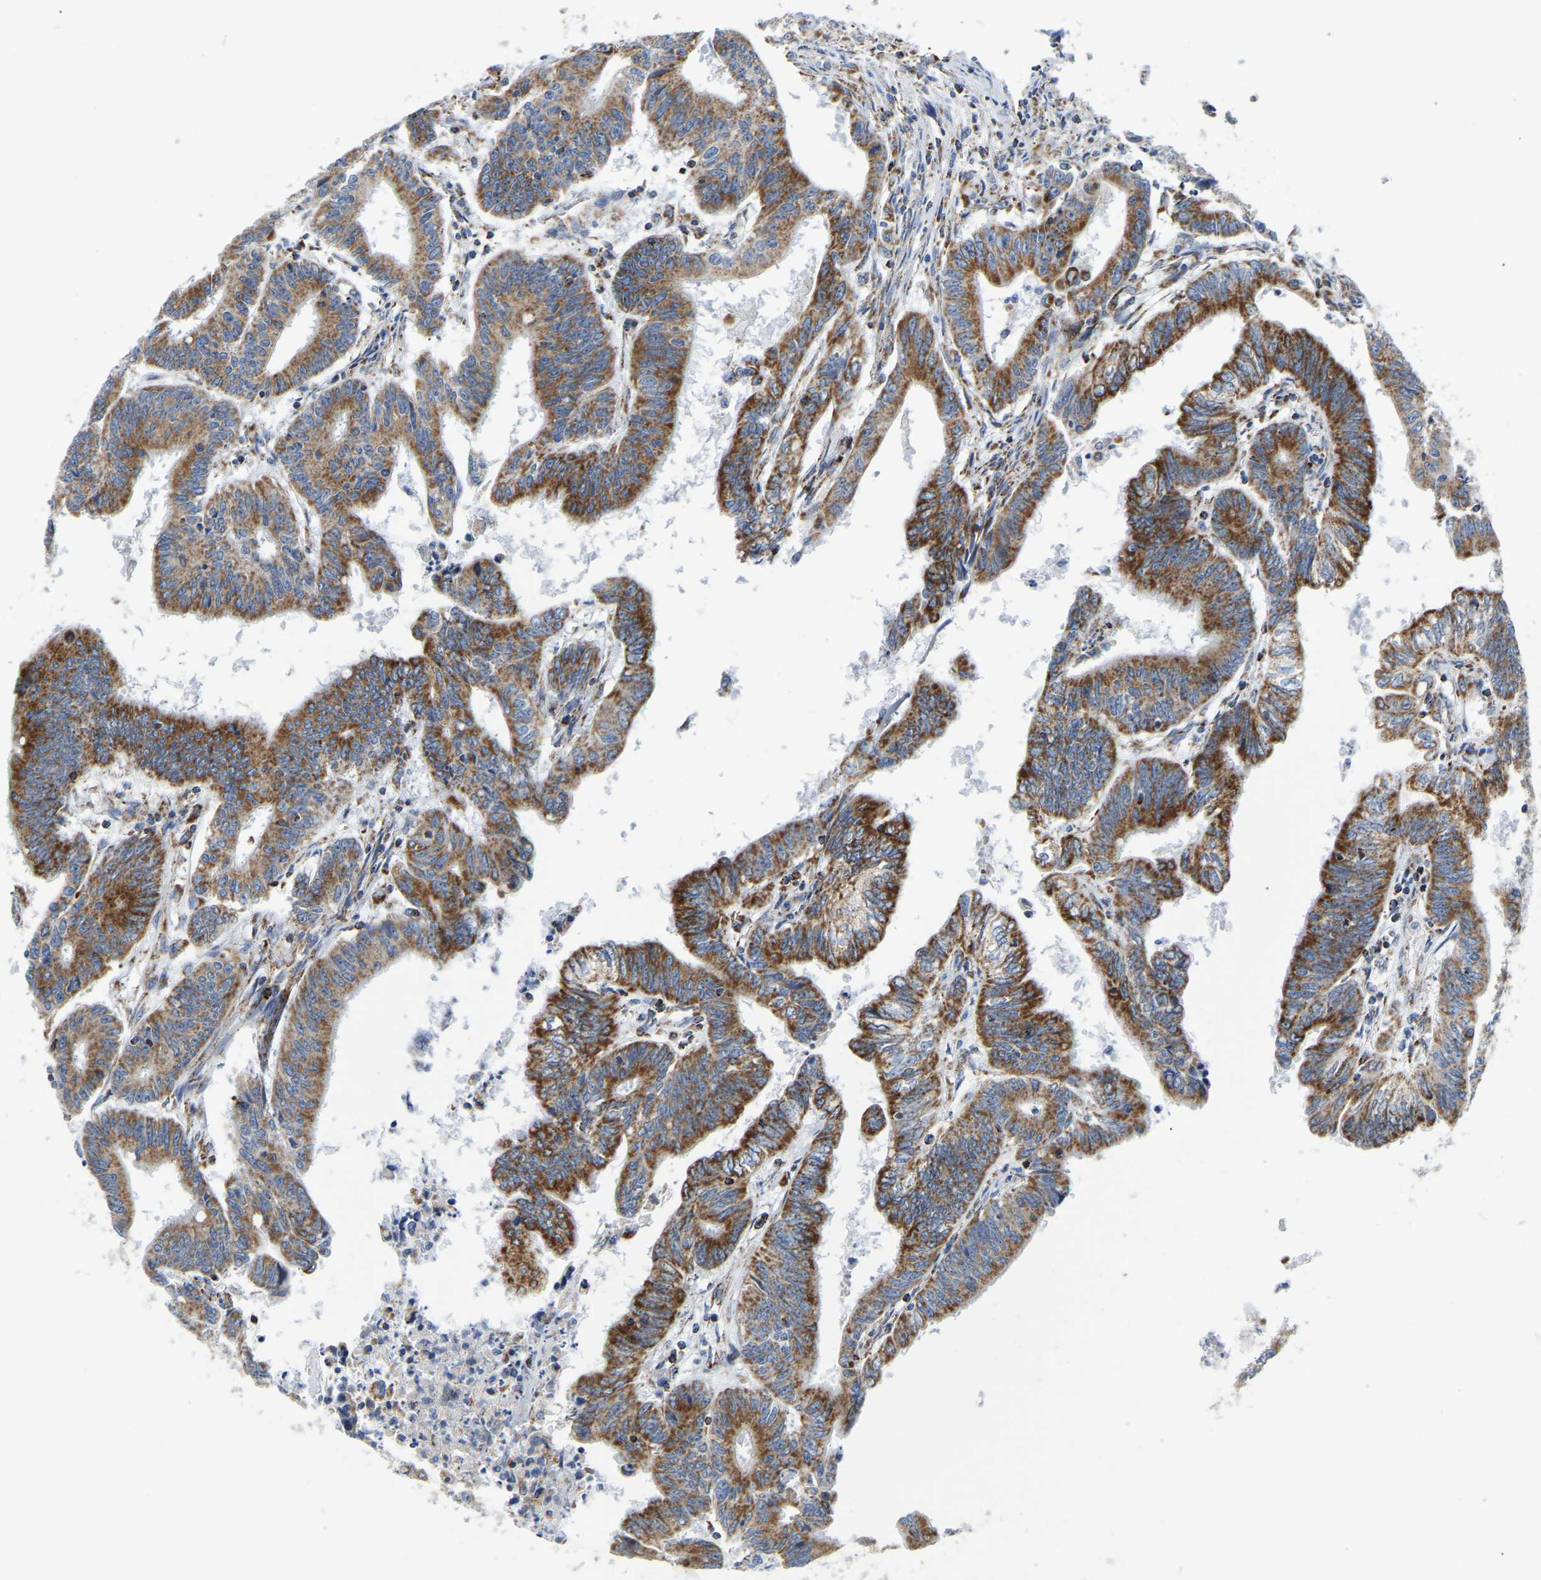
{"staining": {"intensity": "moderate", "quantity": ">75%", "location": "cytoplasmic/membranous"}, "tissue": "colorectal cancer", "cell_type": "Tumor cells", "image_type": "cancer", "snomed": [{"axis": "morphology", "description": "Adenocarcinoma, NOS"}, {"axis": "topography", "description": "Colon"}], "caption": "IHC of colorectal adenocarcinoma displays medium levels of moderate cytoplasmic/membranous expression in about >75% of tumor cells.", "gene": "SFXN1", "patient": {"sex": "male", "age": 45}}